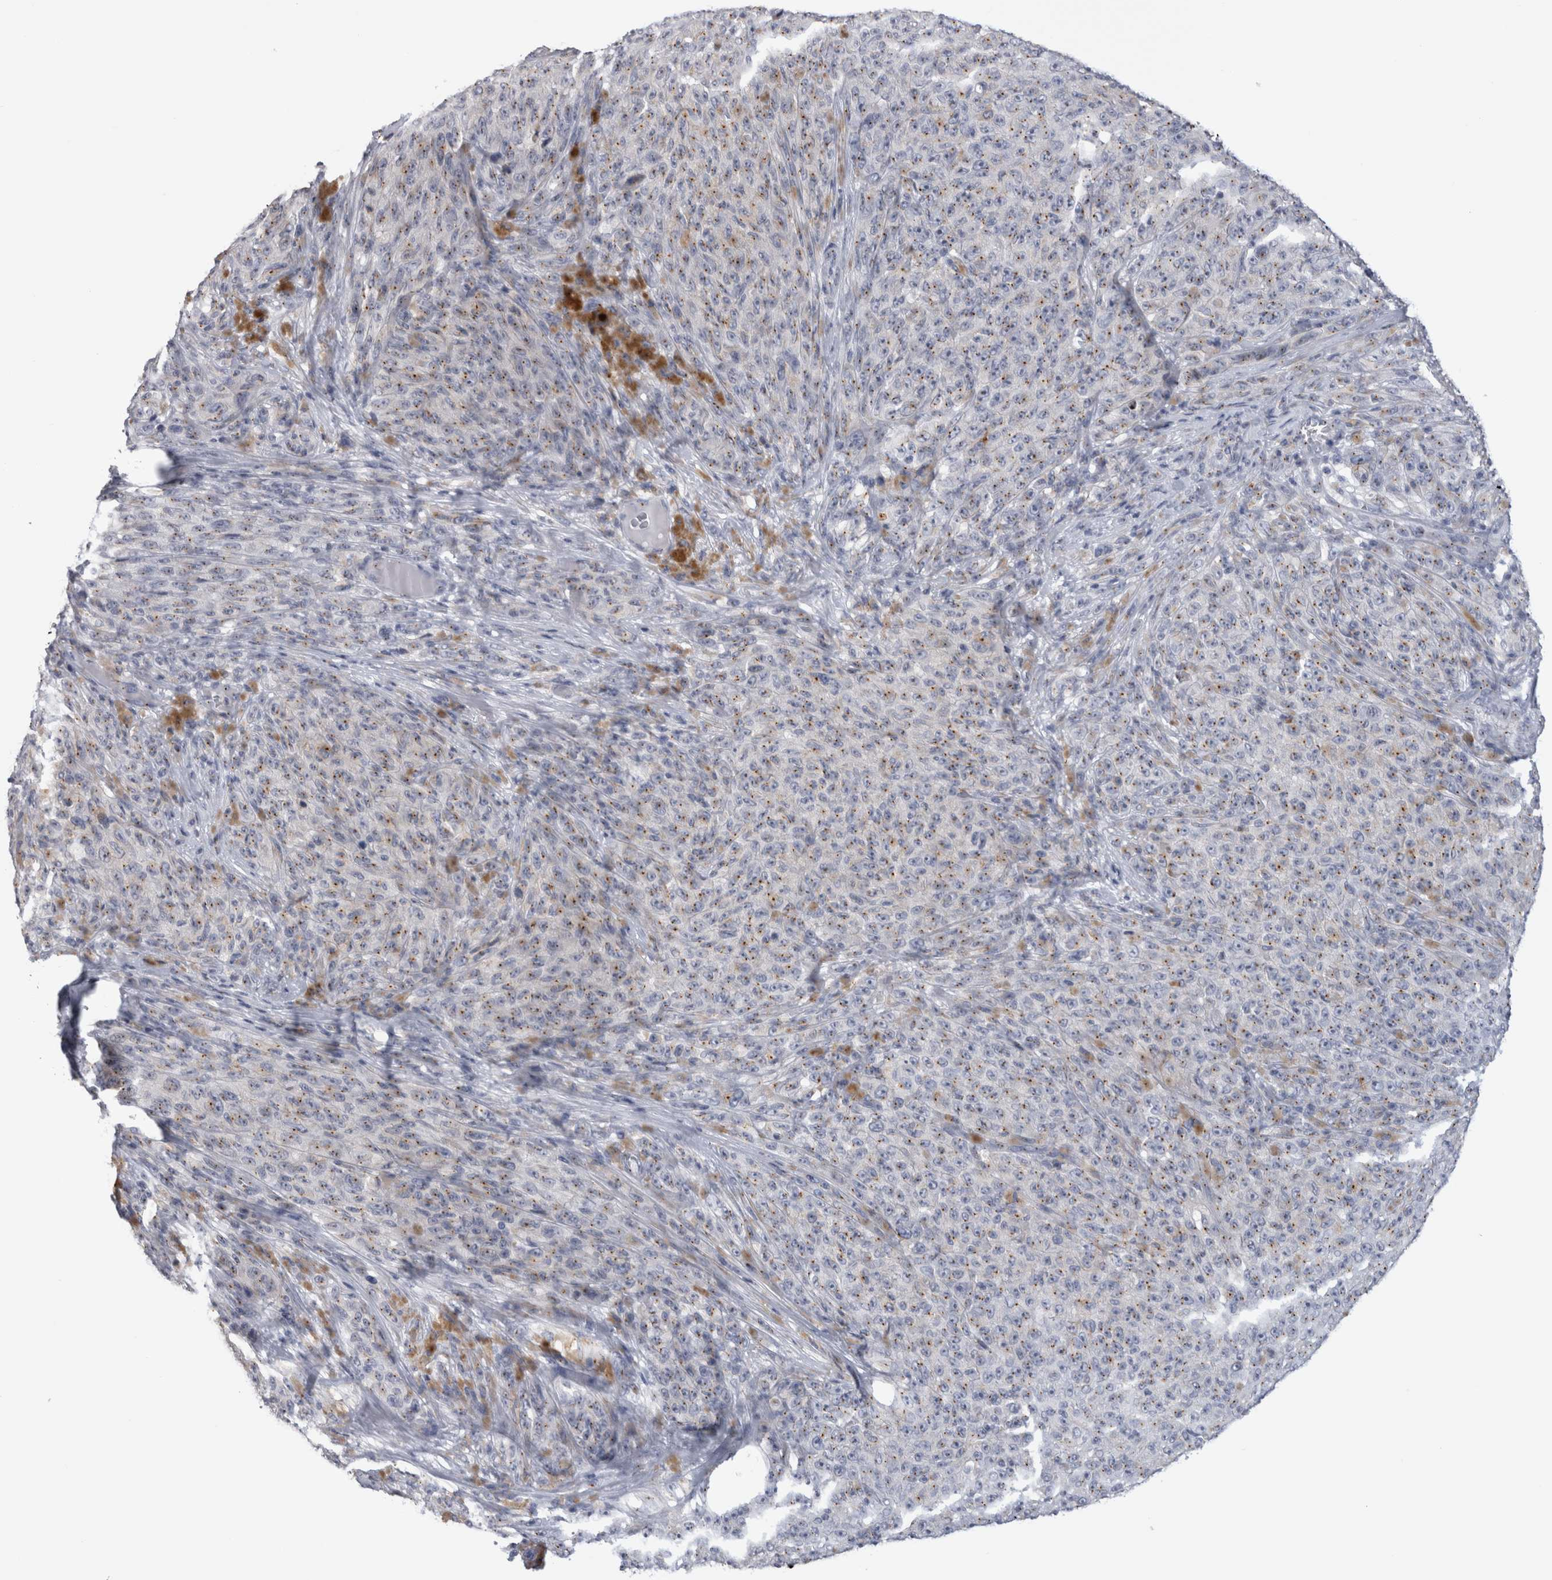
{"staining": {"intensity": "weak", "quantity": ">75%", "location": "cytoplasmic/membranous"}, "tissue": "melanoma", "cell_type": "Tumor cells", "image_type": "cancer", "snomed": [{"axis": "morphology", "description": "Malignant melanoma, NOS"}, {"axis": "topography", "description": "Skin"}], "caption": "Human malignant melanoma stained for a protein (brown) reveals weak cytoplasmic/membranous positive positivity in approximately >75% of tumor cells.", "gene": "AKAP9", "patient": {"sex": "female", "age": 82}}